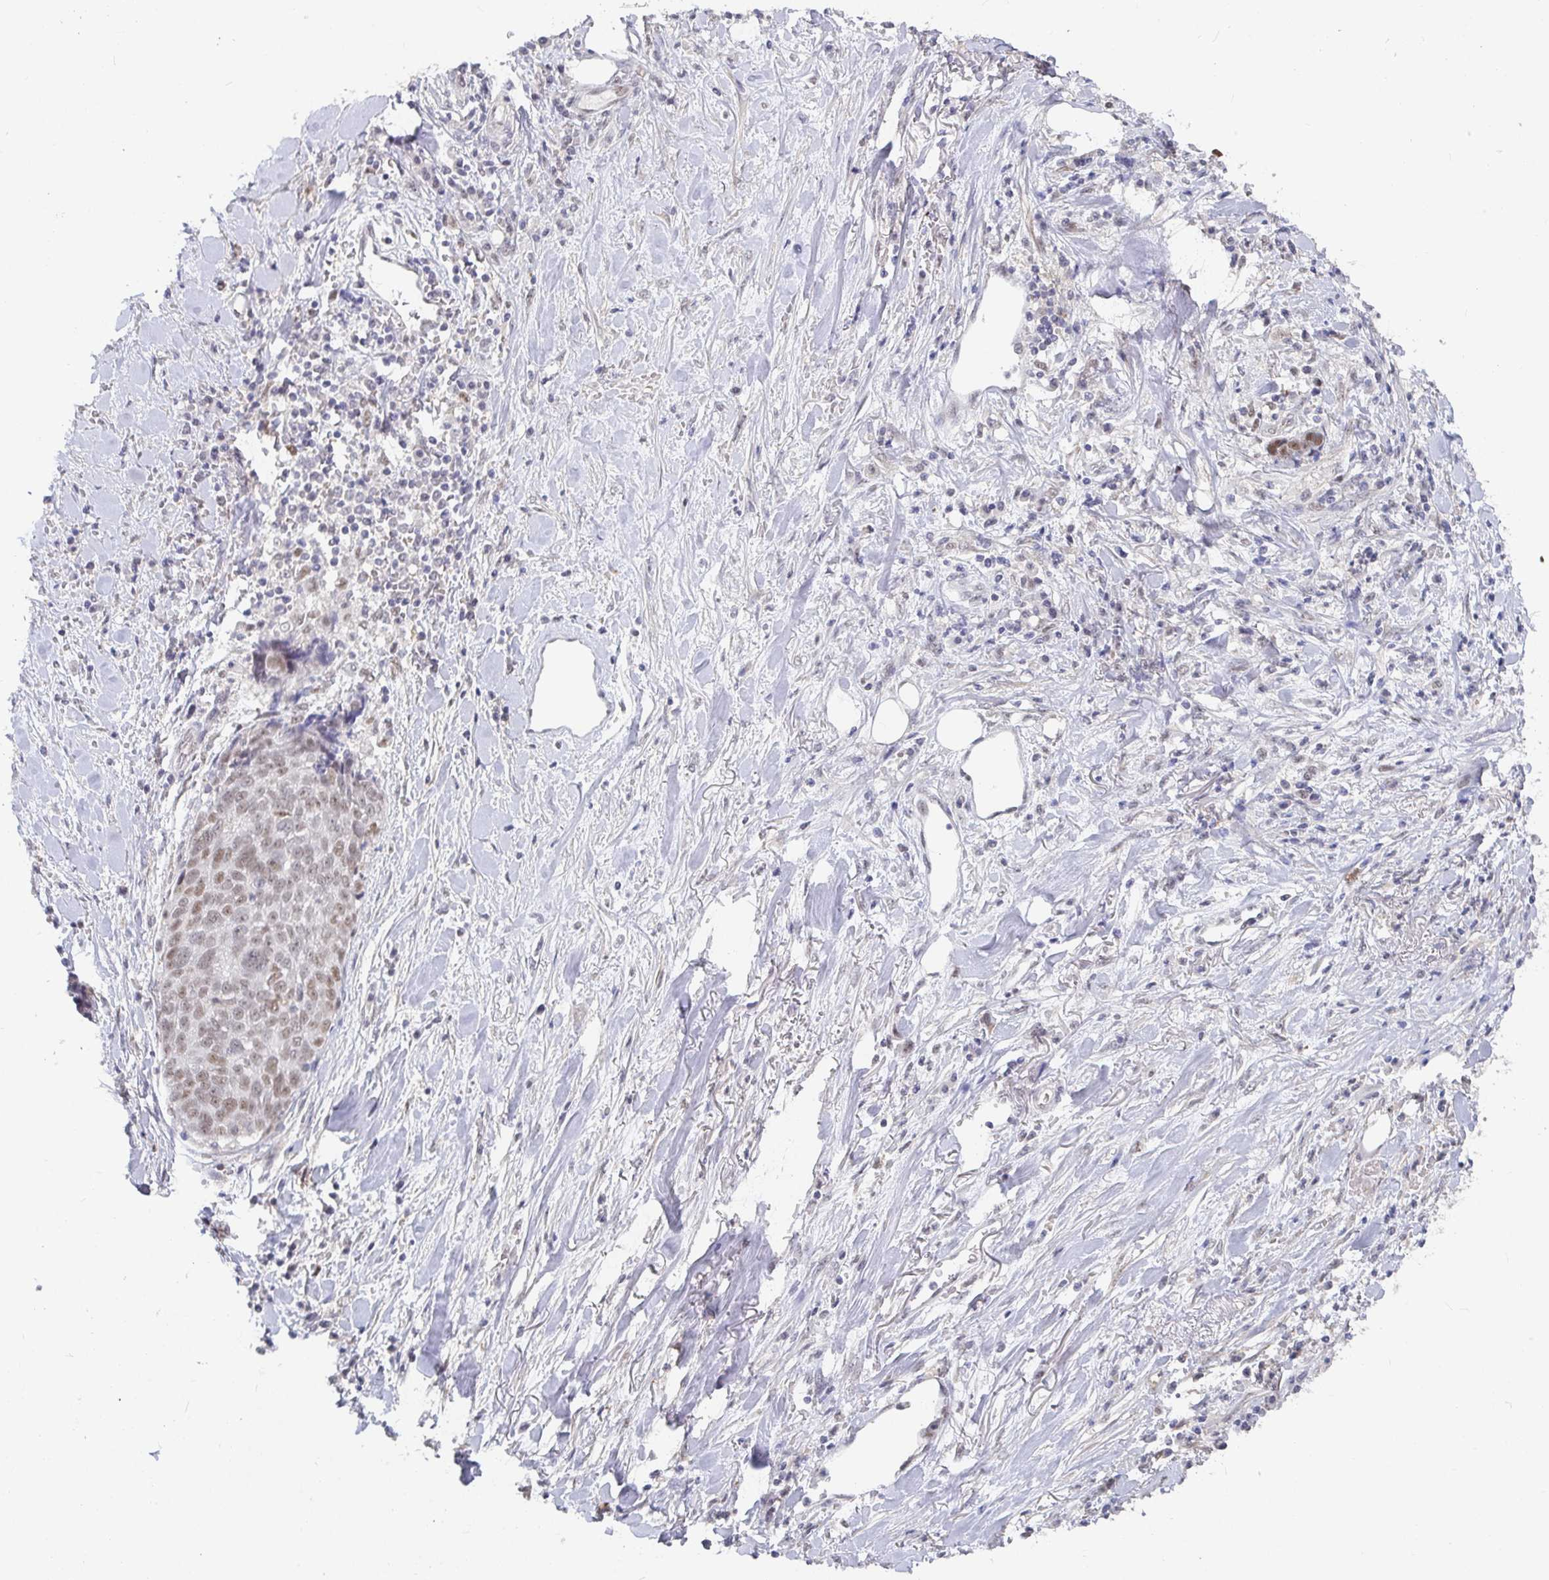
{"staining": {"intensity": "moderate", "quantity": "25%-75%", "location": "nuclear"}, "tissue": "lung cancer", "cell_type": "Tumor cells", "image_type": "cancer", "snomed": [{"axis": "morphology", "description": "Squamous cell carcinoma, NOS"}, {"axis": "topography", "description": "Lymph node"}, {"axis": "topography", "description": "Lung"}], "caption": "Approximately 25%-75% of tumor cells in human lung cancer (squamous cell carcinoma) reveal moderate nuclear protein staining as visualized by brown immunohistochemical staining.", "gene": "RCOR1", "patient": {"sex": "male", "age": 61}}